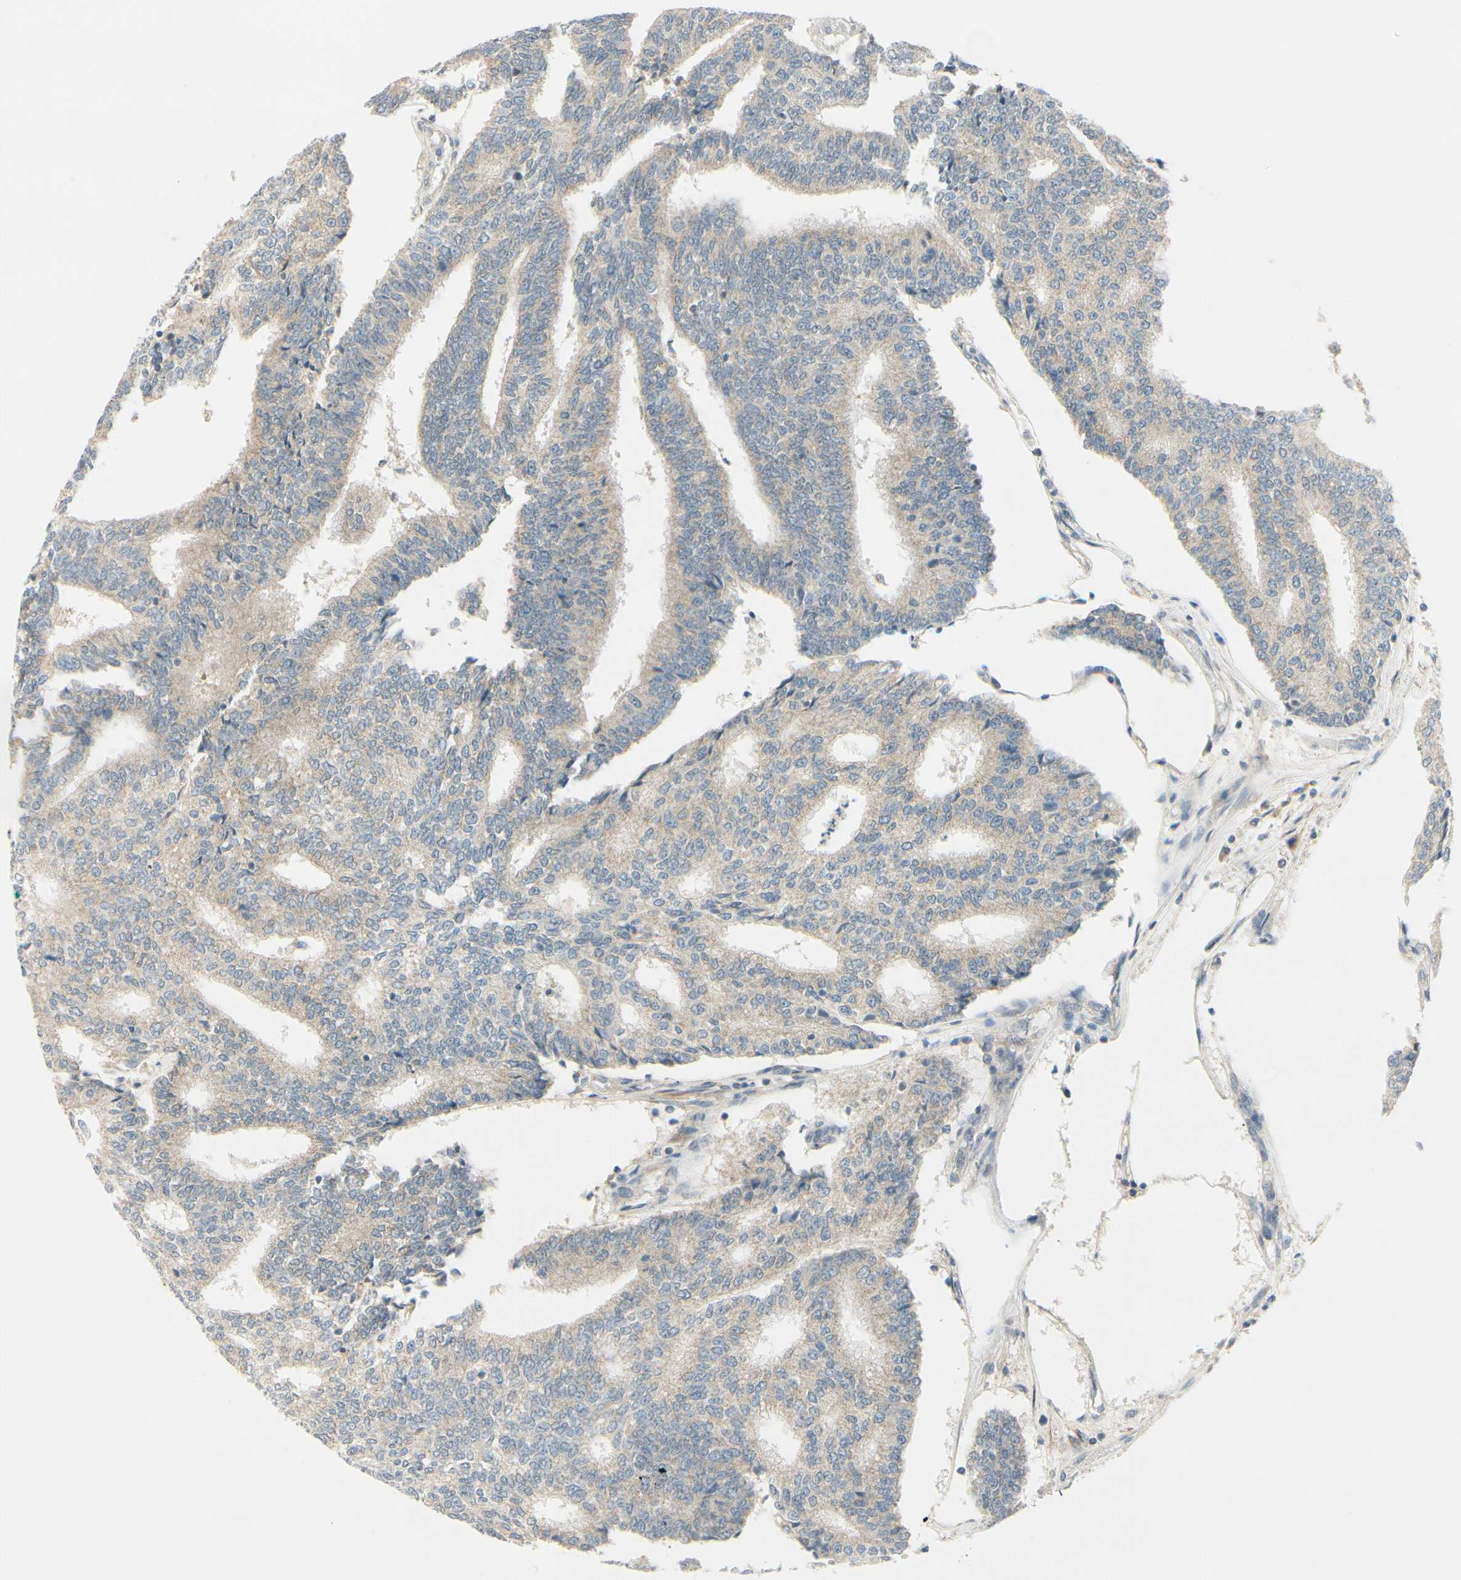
{"staining": {"intensity": "weak", "quantity": "25%-75%", "location": "cytoplasmic/membranous"}, "tissue": "prostate cancer", "cell_type": "Tumor cells", "image_type": "cancer", "snomed": [{"axis": "morphology", "description": "Adenocarcinoma, High grade"}, {"axis": "topography", "description": "Prostate"}], "caption": "Prostate cancer tissue demonstrates weak cytoplasmic/membranous expression in about 25%-75% of tumor cells (DAB = brown stain, brightfield microscopy at high magnification).", "gene": "FHL2", "patient": {"sex": "male", "age": 55}}